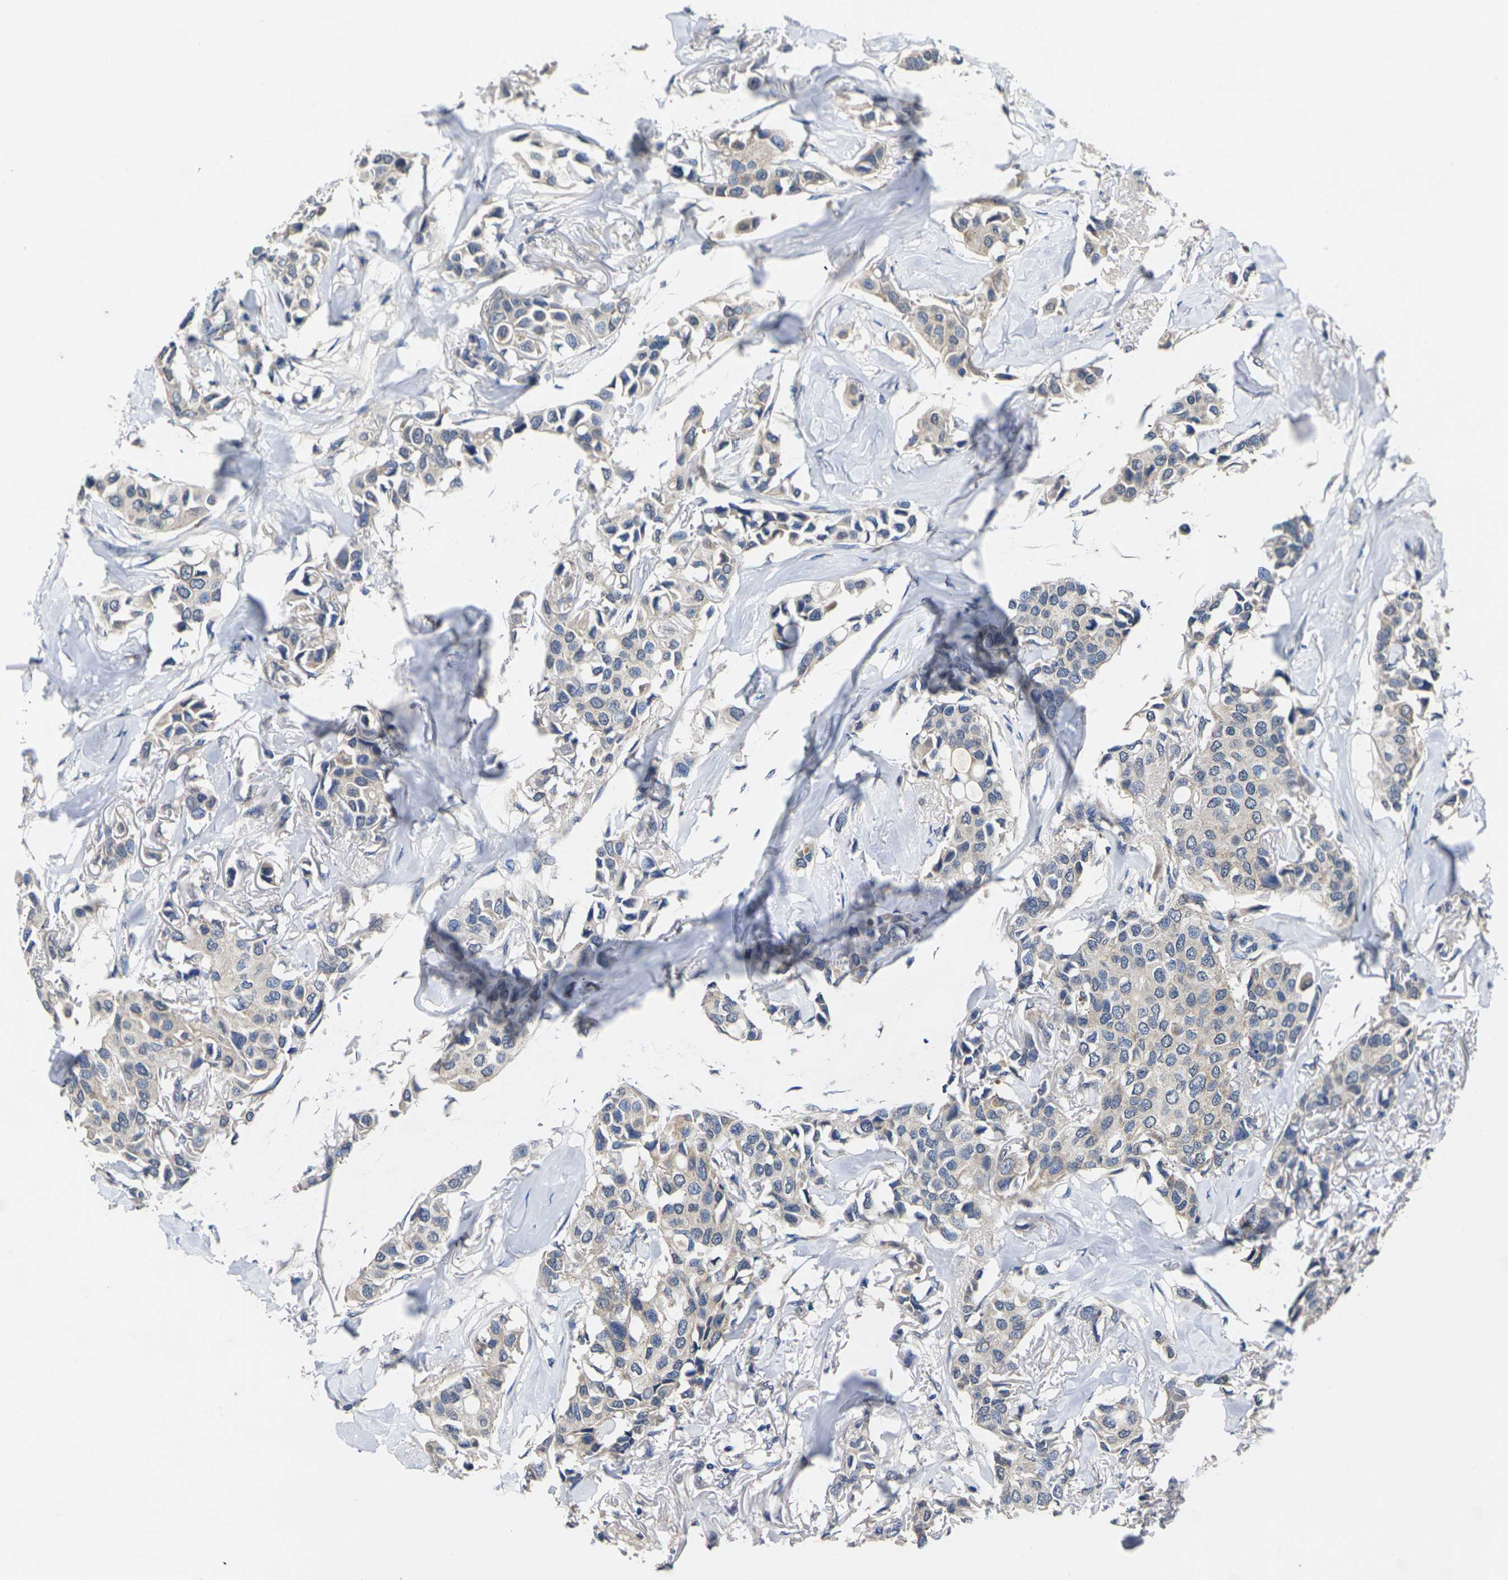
{"staining": {"intensity": "weak", "quantity": "25%-75%", "location": "cytoplasmic/membranous"}, "tissue": "breast cancer", "cell_type": "Tumor cells", "image_type": "cancer", "snomed": [{"axis": "morphology", "description": "Duct carcinoma"}, {"axis": "topography", "description": "Breast"}], "caption": "Human breast invasive ductal carcinoma stained with a brown dye demonstrates weak cytoplasmic/membranous positive expression in about 25%-75% of tumor cells.", "gene": "SLC2A2", "patient": {"sex": "female", "age": 80}}